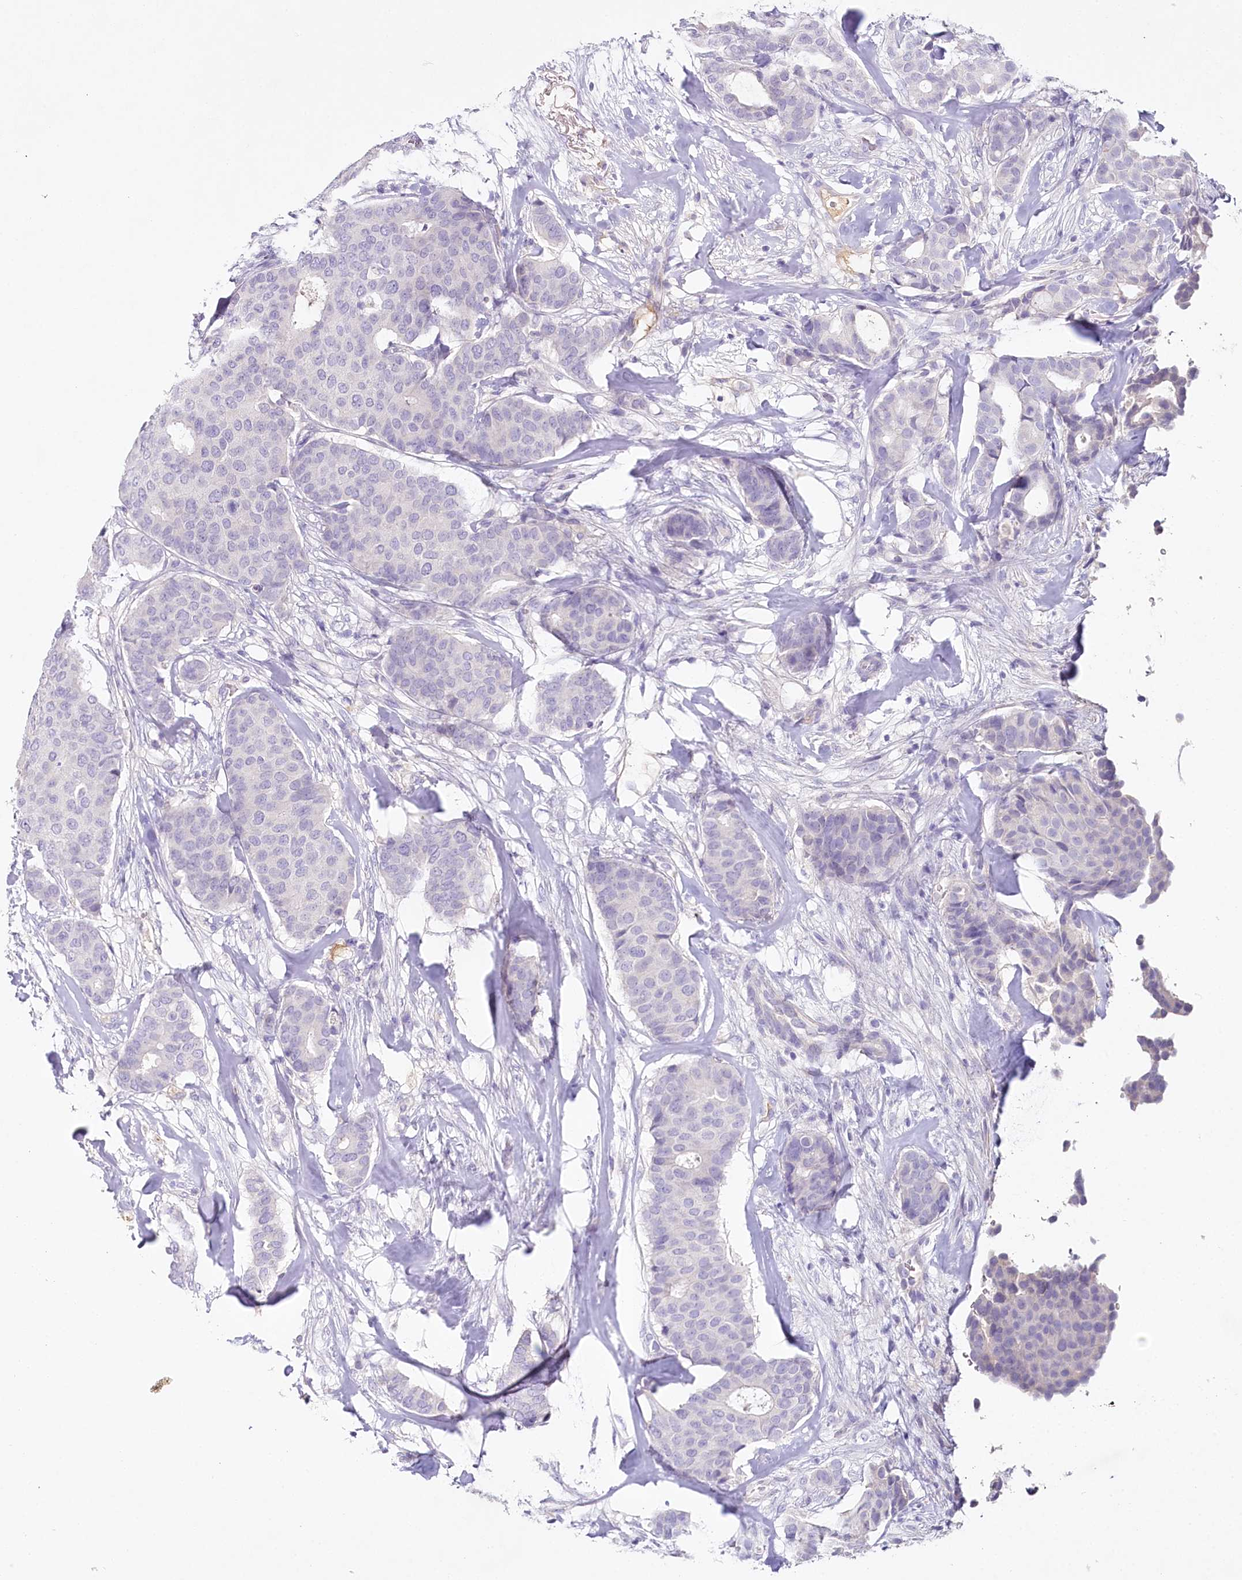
{"staining": {"intensity": "negative", "quantity": "none", "location": "none"}, "tissue": "breast cancer", "cell_type": "Tumor cells", "image_type": "cancer", "snomed": [{"axis": "morphology", "description": "Duct carcinoma"}, {"axis": "topography", "description": "Breast"}], "caption": "The photomicrograph reveals no staining of tumor cells in breast cancer (intraductal carcinoma).", "gene": "HPD", "patient": {"sex": "female", "age": 75}}